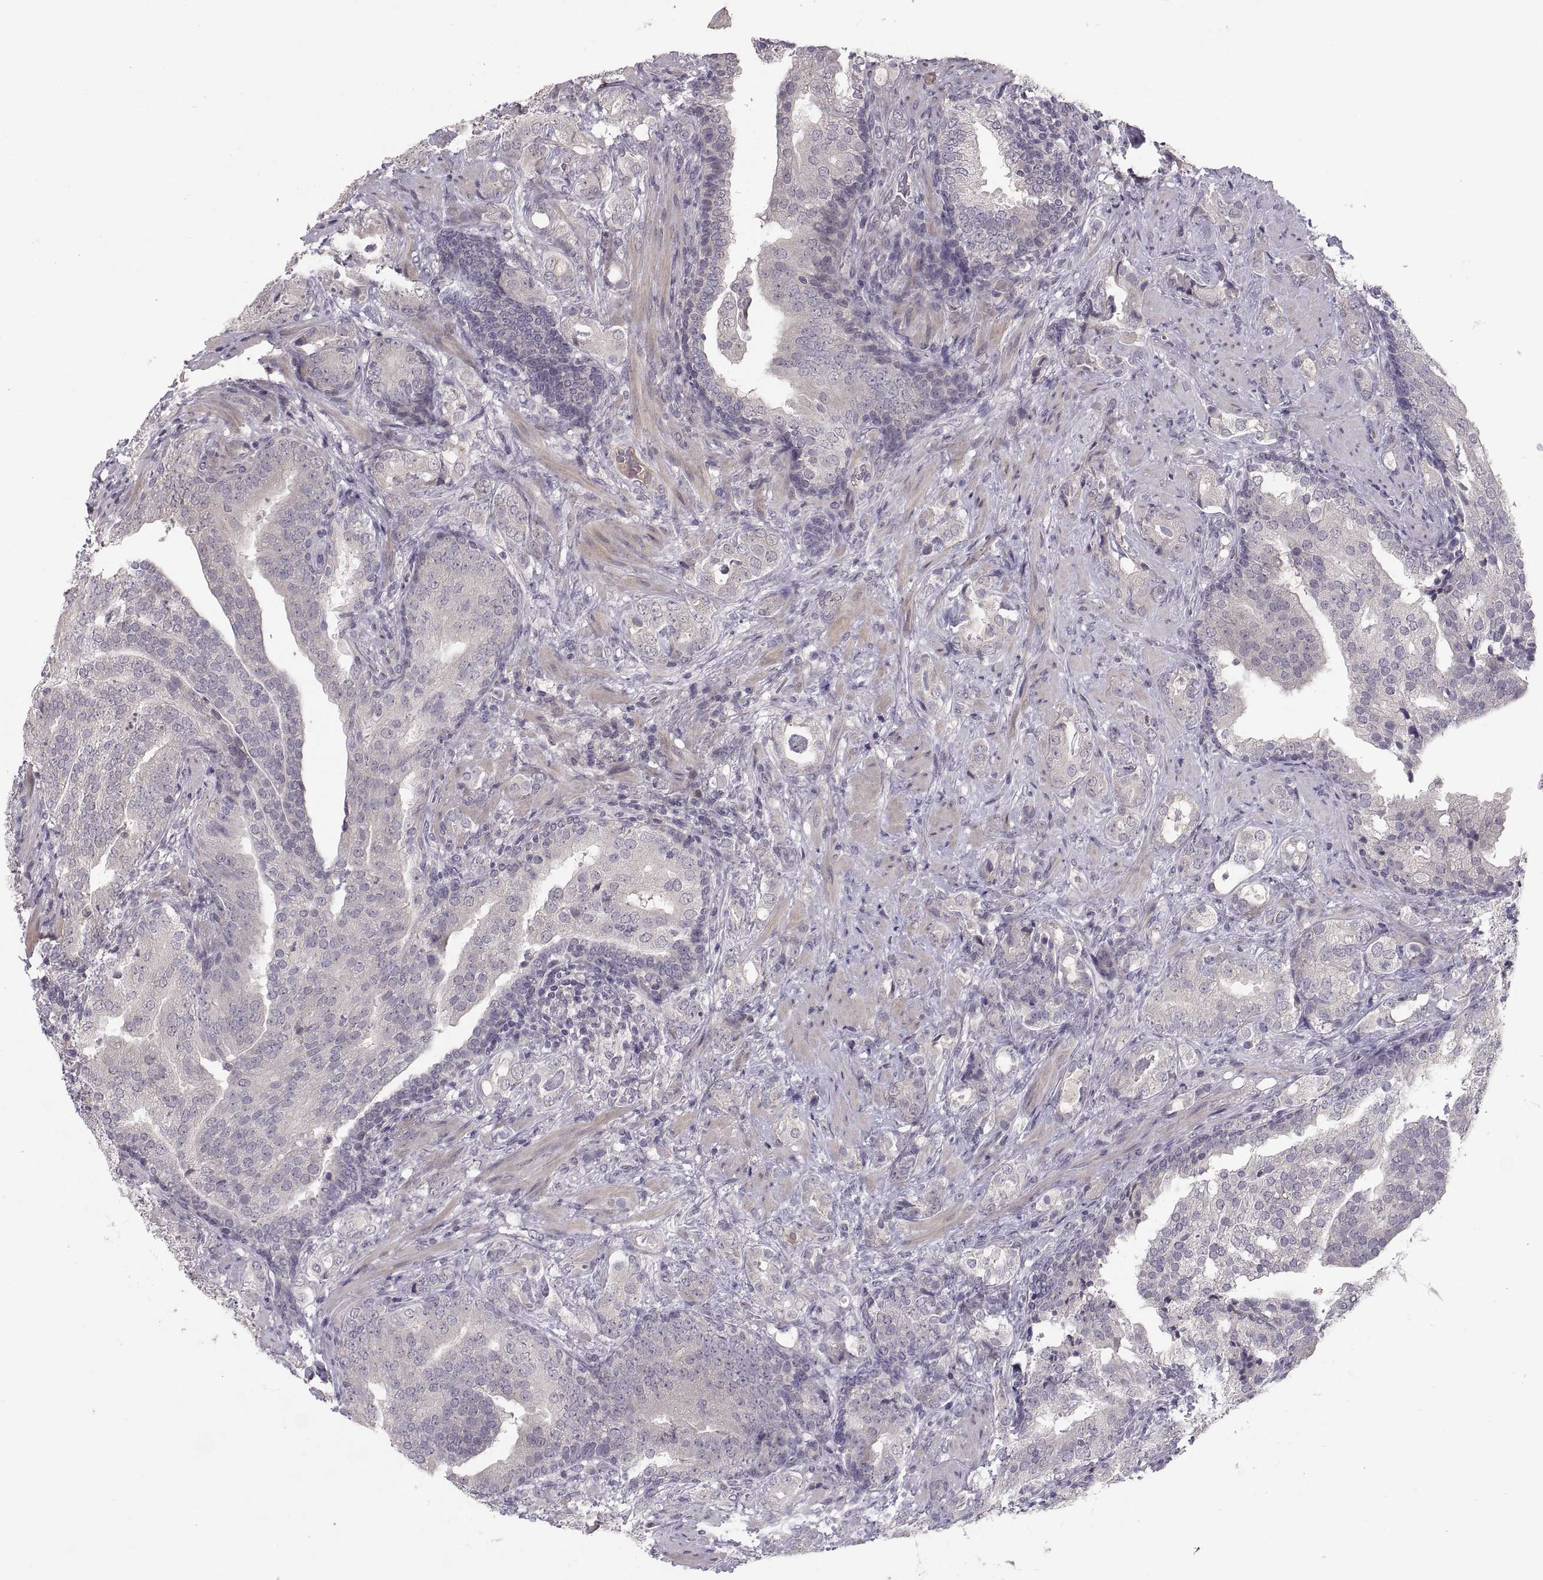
{"staining": {"intensity": "negative", "quantity": "none", "location": "none"}, "tissue": "prostate cancer", "cell_type": "Tumor cells", "image_type": "cancer", "snomed": [{"axis": "morphology", "description": "Adenocarcinoma, NOS"}, {"axis": "topography", "description": "Prostate"}], "caption": "High power microscopy histopathology image of an immunohistochemistry (IHC) micrograph of prostate cancer, revealing no significant expression in tumor cells. The staining is performed using DAB brown chromogen with nuclei counter-stained in using hematoxylin.", "gene": "PAX2", "patient": {"sex": "male", "age": 57}}